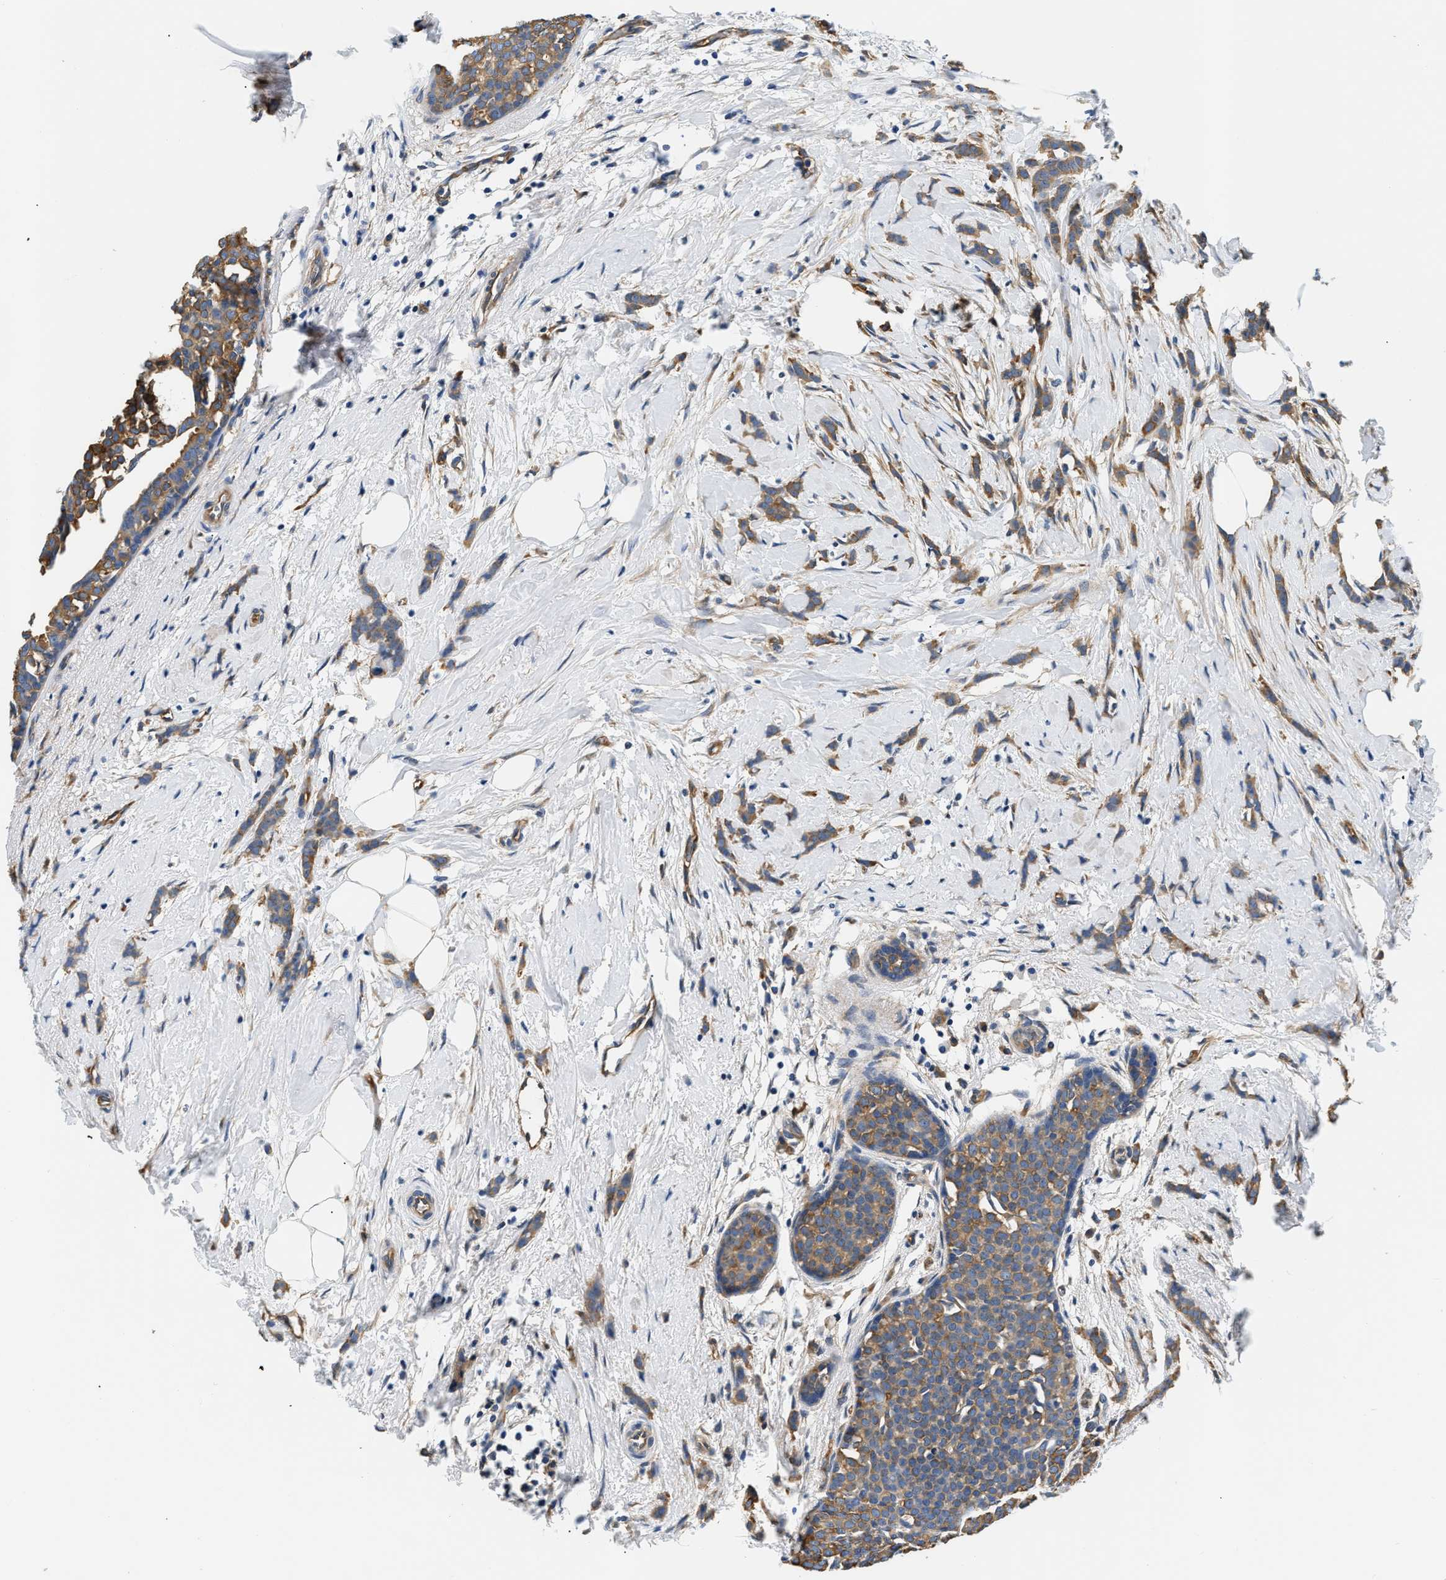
{"staining": {"intensity": "moderate", "quantity": ">75%", "location": "cytoplasmic/membranous"}, "tissue": "breast cancer", "cell_type": "Tumor cells", "image_type": "cancer", "snomed": [{"axis": "morphology", "description": "Lobular carcinoma, in situ"}, {"axis": "morphology", "description": "Lobular carcinoma"}, {"axis": "topography", "description": "Breast"}], "caption": "Immunohistochemical staining of human lobular carcinoma (breast) reveals medium levels of moderate cytoplasmic/membranous protein expression in about >75% of tumor cells.", "gene": "PPP2R1B", "patient": {"sex": "female", "age": 41}}